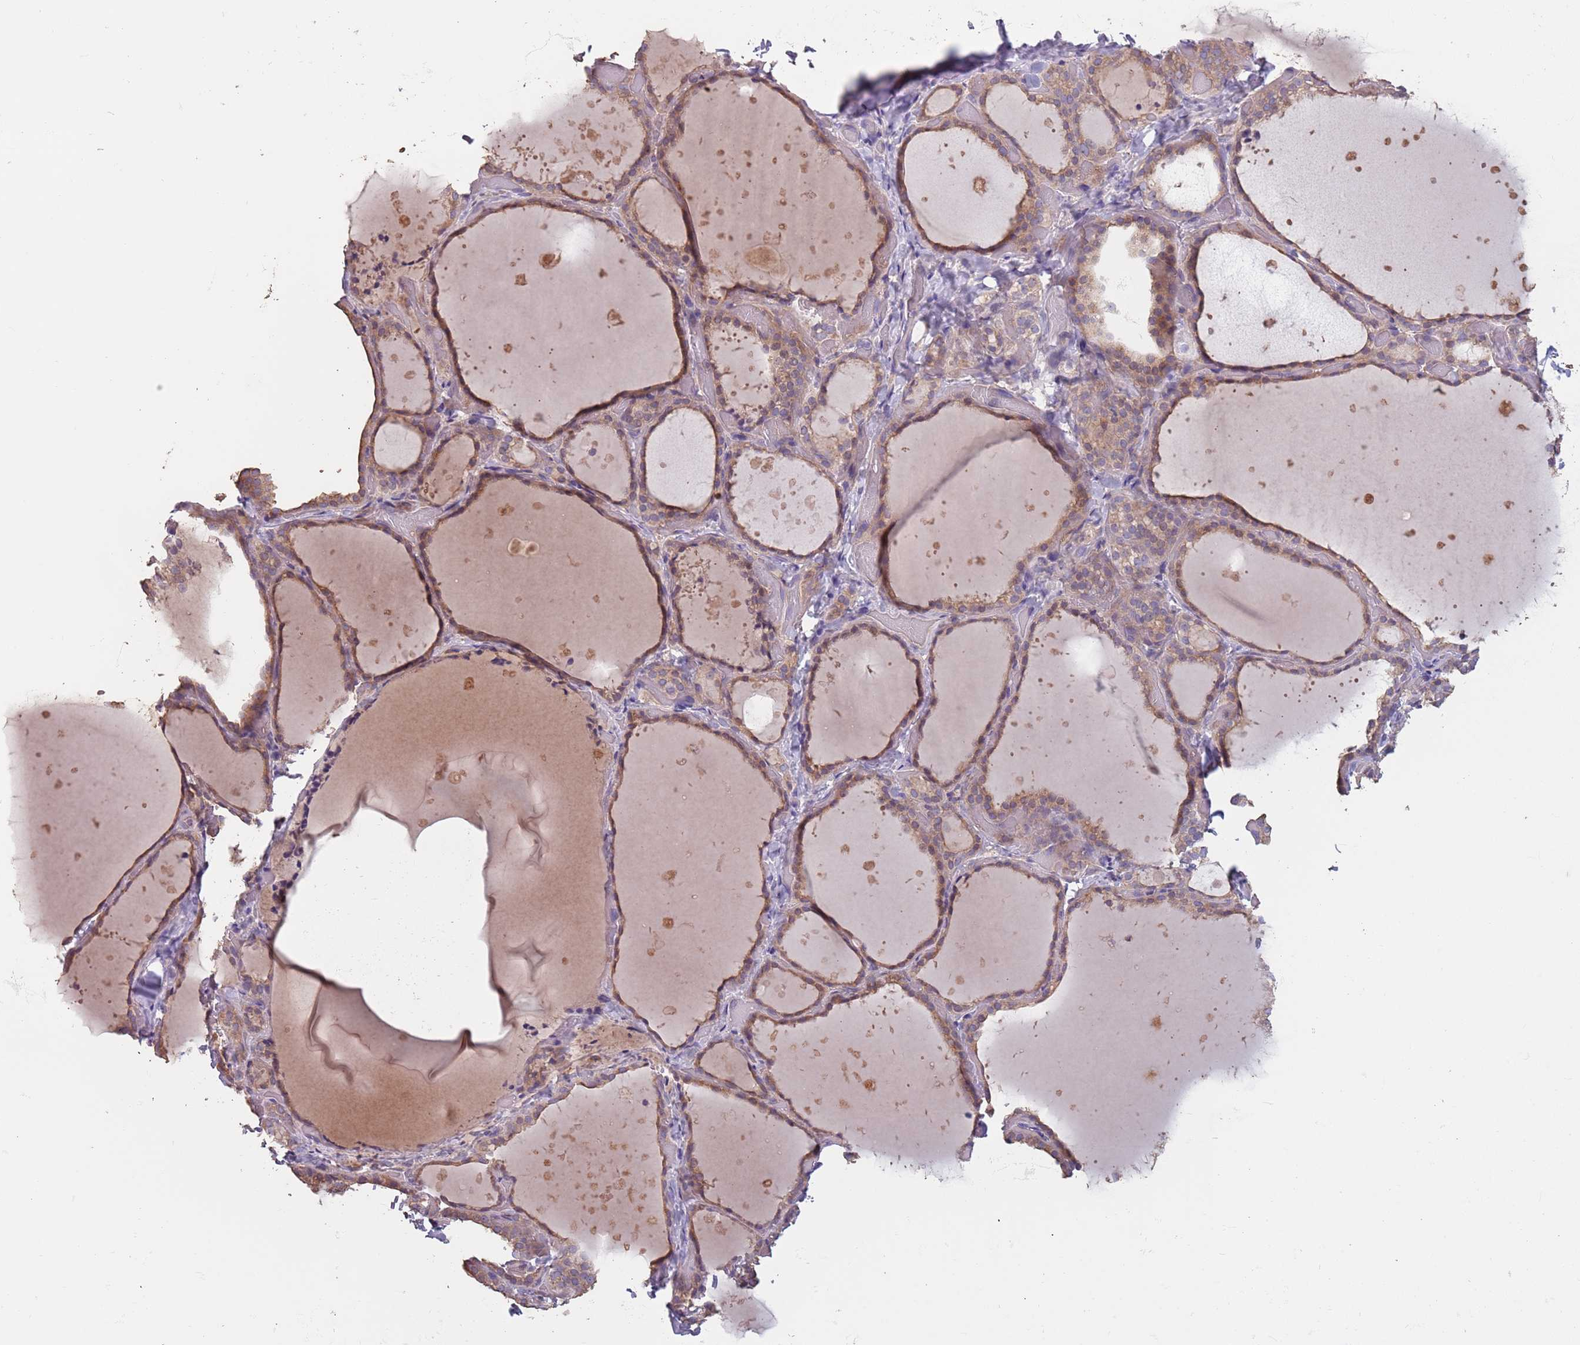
{"staining": {"intensity": "moderate", "quantity": ">75%", "location": "cytoplasmic/membranous"}, "tissue": "thyroid gland", "cell_type": "Glandular cells", "image_type": "normal", "snomed": [{"axis": "morphology", "description": "Normal tissue, NOS"}, {"axis": "topography", "description": "Thyroid gland"}], "caption": "A brown stain labels moderate cytoplasmic/membranous positivity of a protein in glandular cells of benign human thyroid gland. (DAB IHC, brown staining for protein, blue staining for nuclei).", "gene": "MBD3L1", "patient": {"sex": "female", "age": 44}}